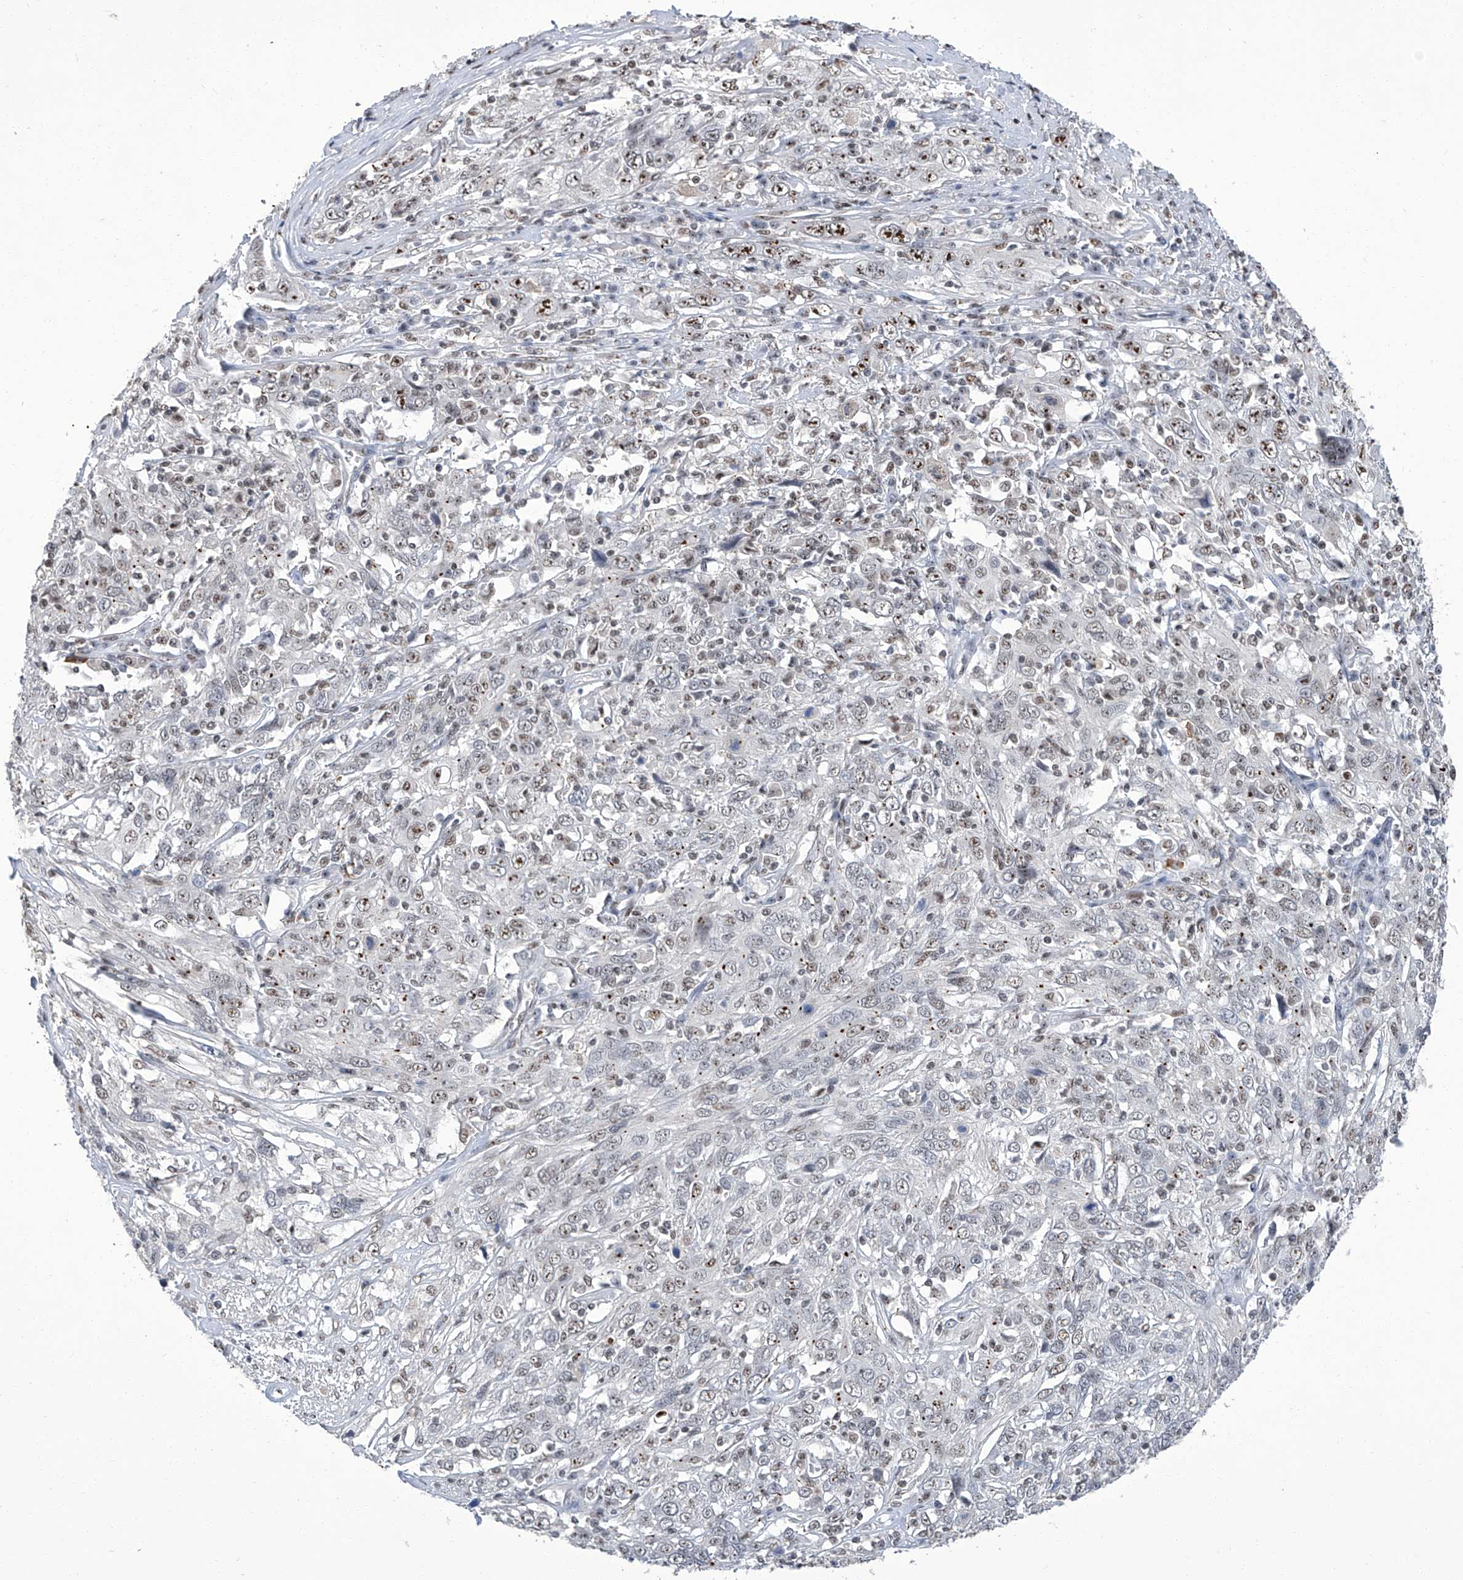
{"staining": {"intensity": "moderate", "quantity": ">75%", "location": "nuclear"}, "tissue": "cervical cancer", "cell_type": "Tumor cells", "image_type": "cancer", "snomed": [{"axis": "morphology", "description": "Squamous cell carcinoma, NOS"}, {"axis": "topography", "description": "Cervix"}], "caption": "Immunohistochemical staining of cervical cancer demonstrates medium levels of moderate nuclear protein expression in approximately >75% of tumor cells. Immunohistochemistry (ihc) stains the protein of interest in brown and the nuclei are stained blue.", "gene": "CMTR1", "patient": {"sex": "female", "age": 46}}